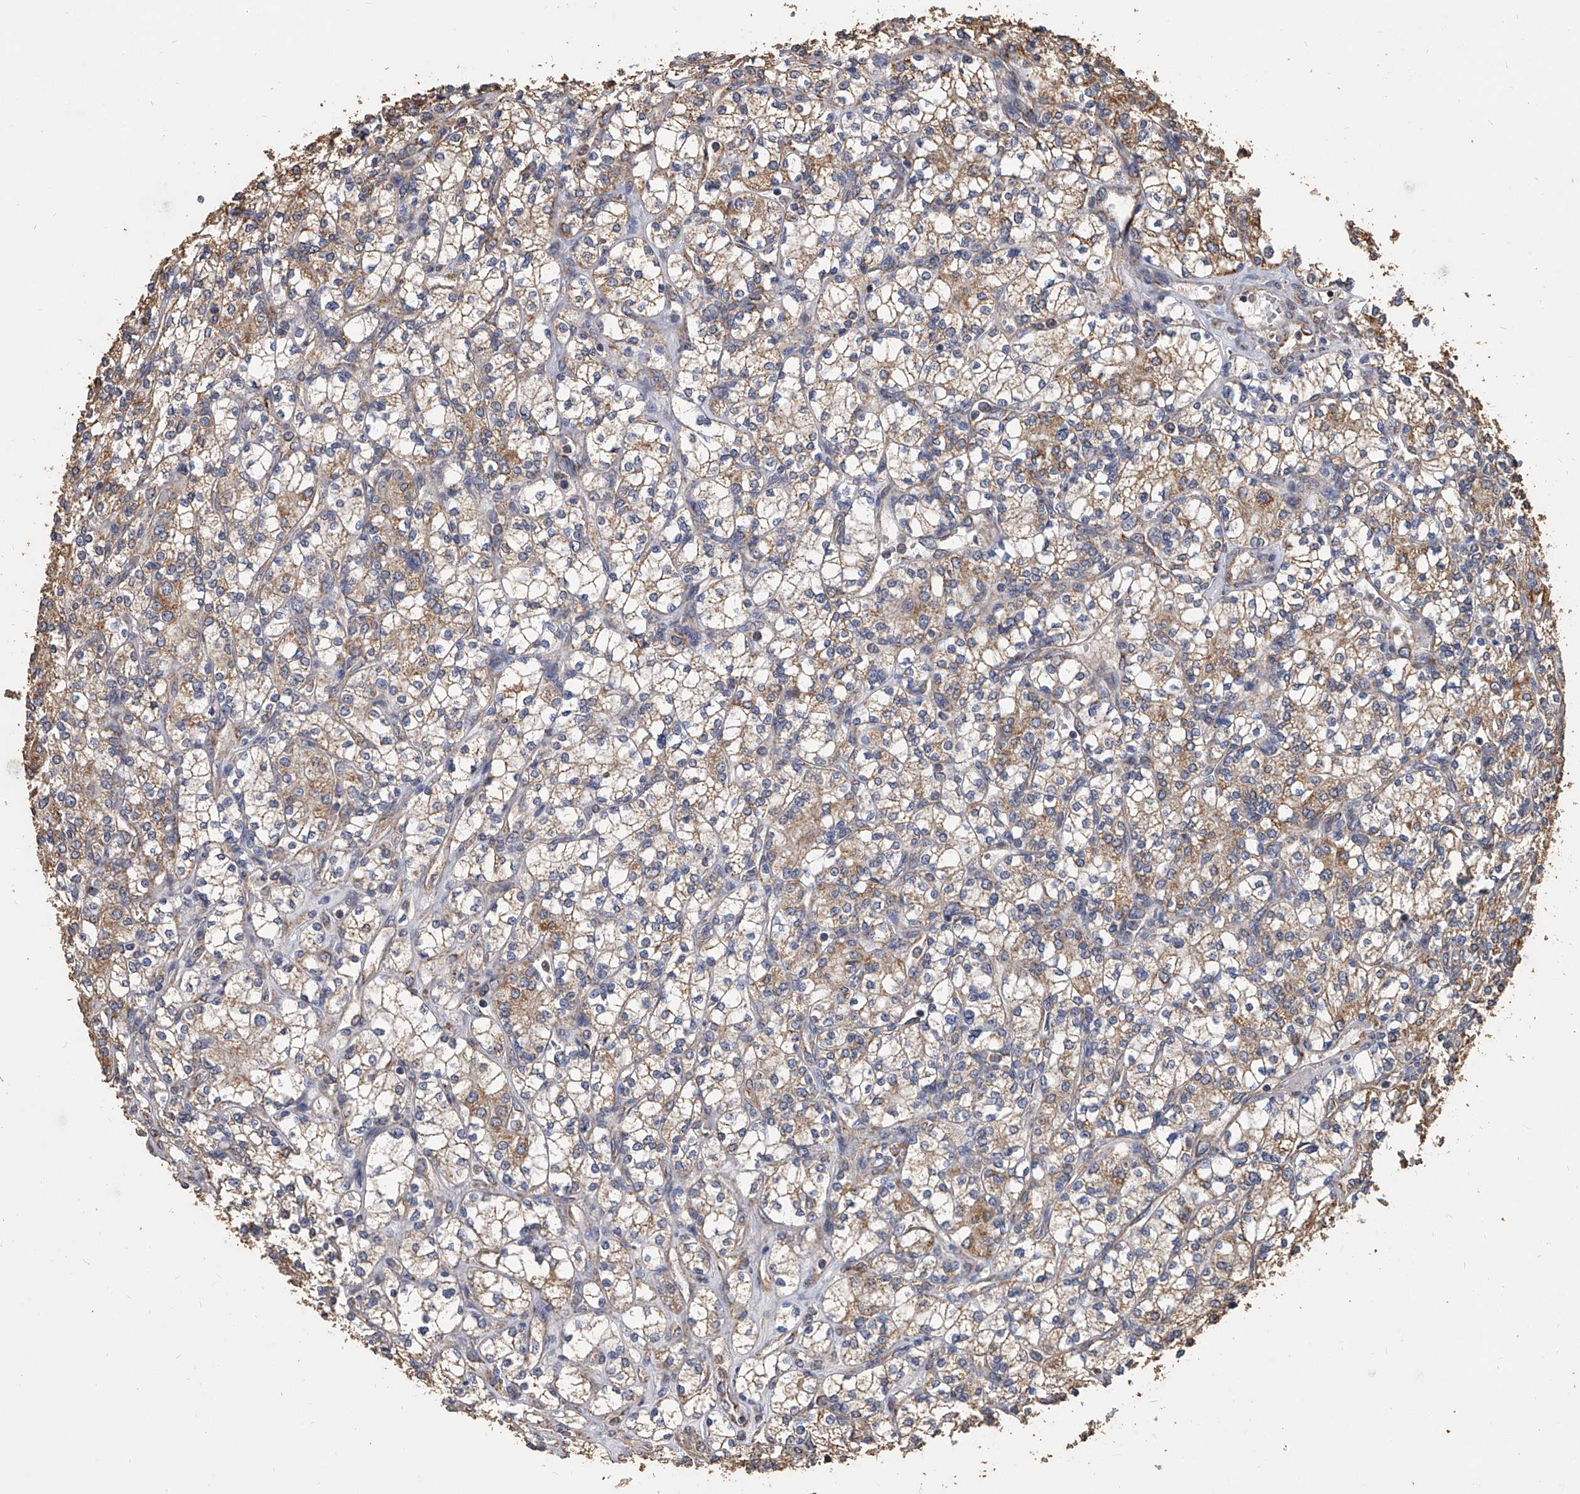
{"staining": {"intensity": "moderate", "quantity": ">75%", "location": "cytoplasmic/membranous"}, "tissue": "renal cancer", "cell_type": "Tumor cells", "image_type": "cancer", "snomed": [{"axis": "morphology", "description": "Adenocarcinoma, NOS"}, {"axis": "topography", "description": "Kidney"}], "caption": "The histopathology image displays immunohistochemical staining of renal cancer. There is moderate cytoplasmic/membranous expression is seen in approximately >75% of tumor cells.", "gene": "MRPL28", "patient": {"sex": "male", "age": 77}}